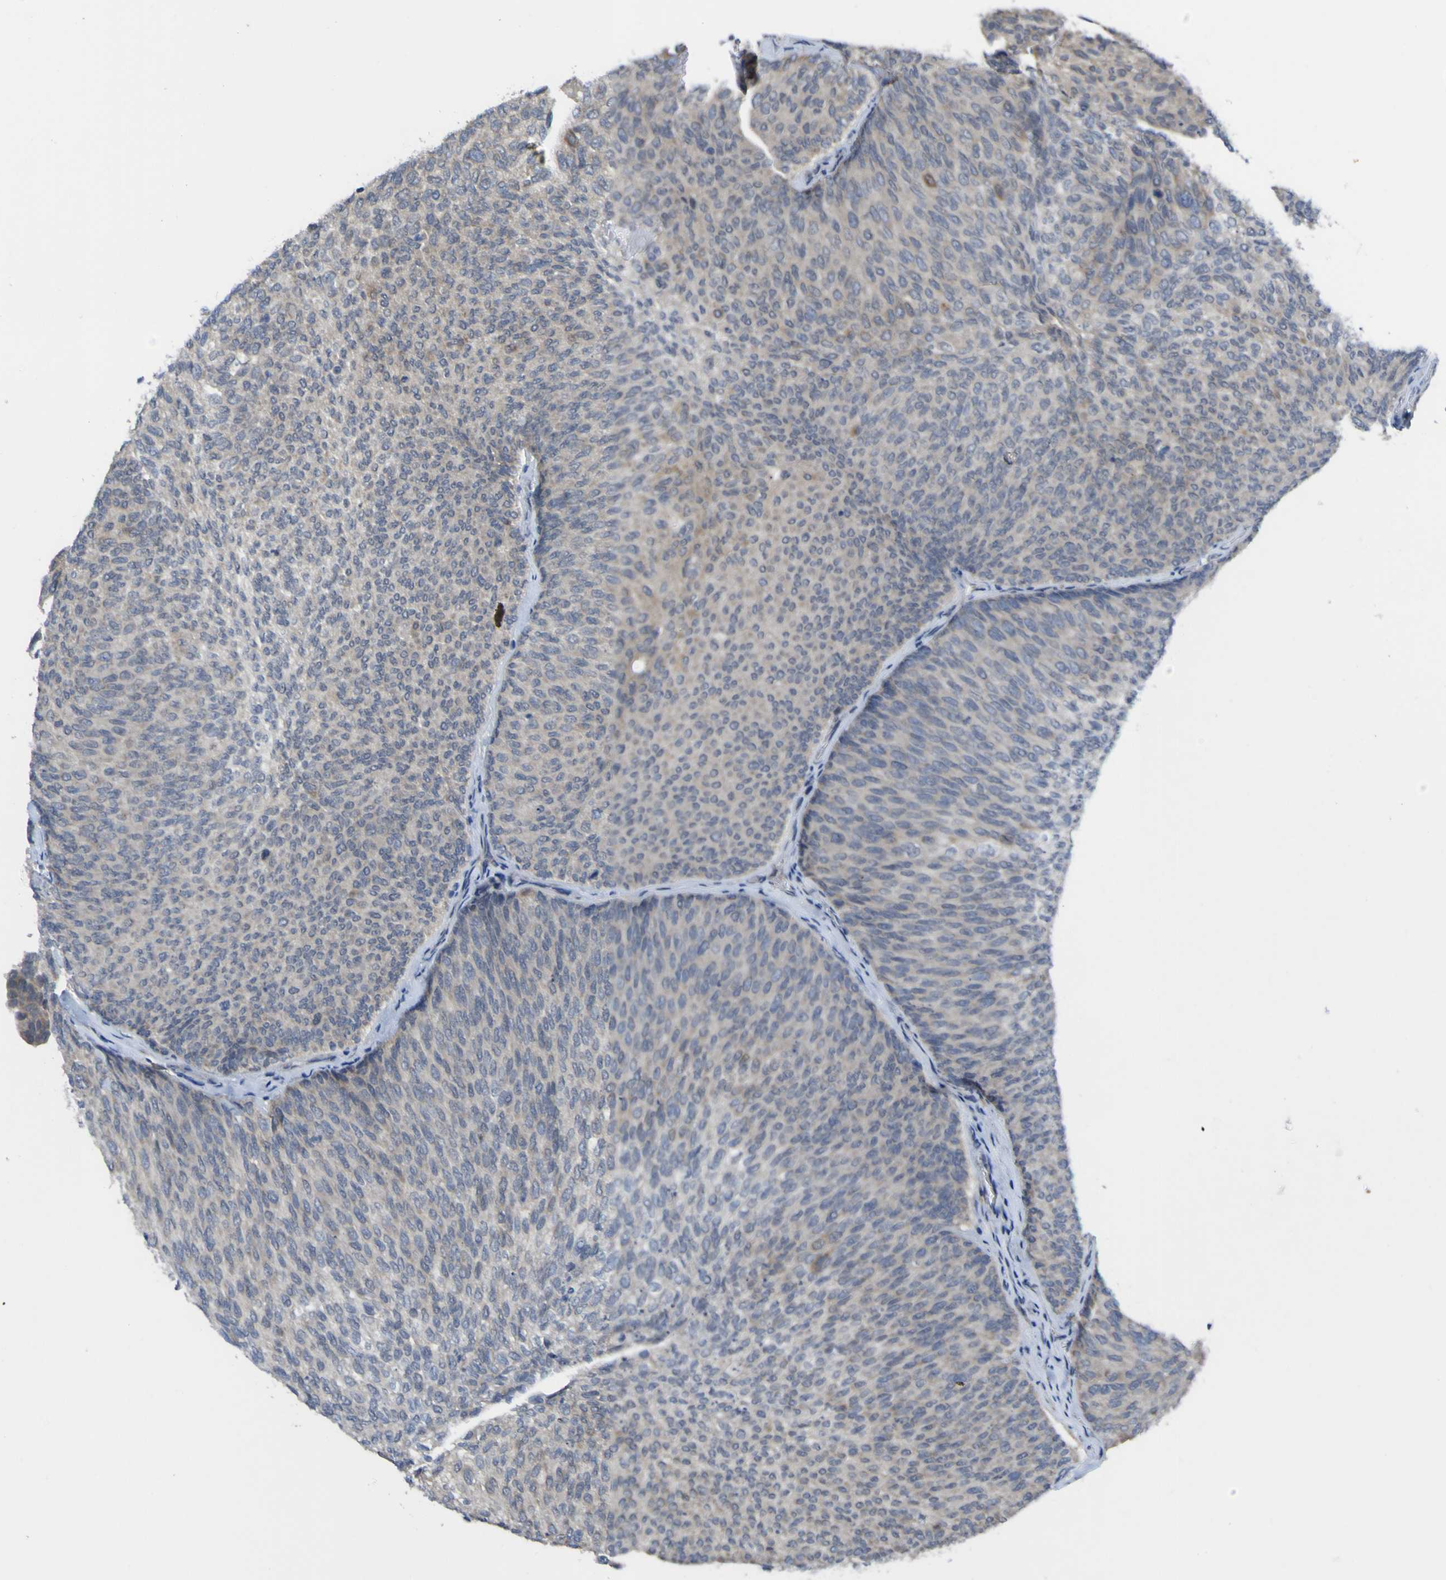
{"staining": {"intensity": "weak", "quantity": "<25%", "location": "cytoplasmic/membranous"}, "tissue": "urothelial cancer", "cell_type": "Tumor cells", "image_type": "cancer", "snomed": [{"axis": "morphology", "description": "Urothelial carcinoma, Low grade"}, {"axis": "topography", "description": "Urinary bladder"}], "caption": "IHC photomicrograph of human urothelial carcinoma (low-grade) stained for a protein (brown), which exhibits no positivity in tumor cells.", "gene": "TNFRSF11A", "patient": {"sex": "female", "age": 79}}